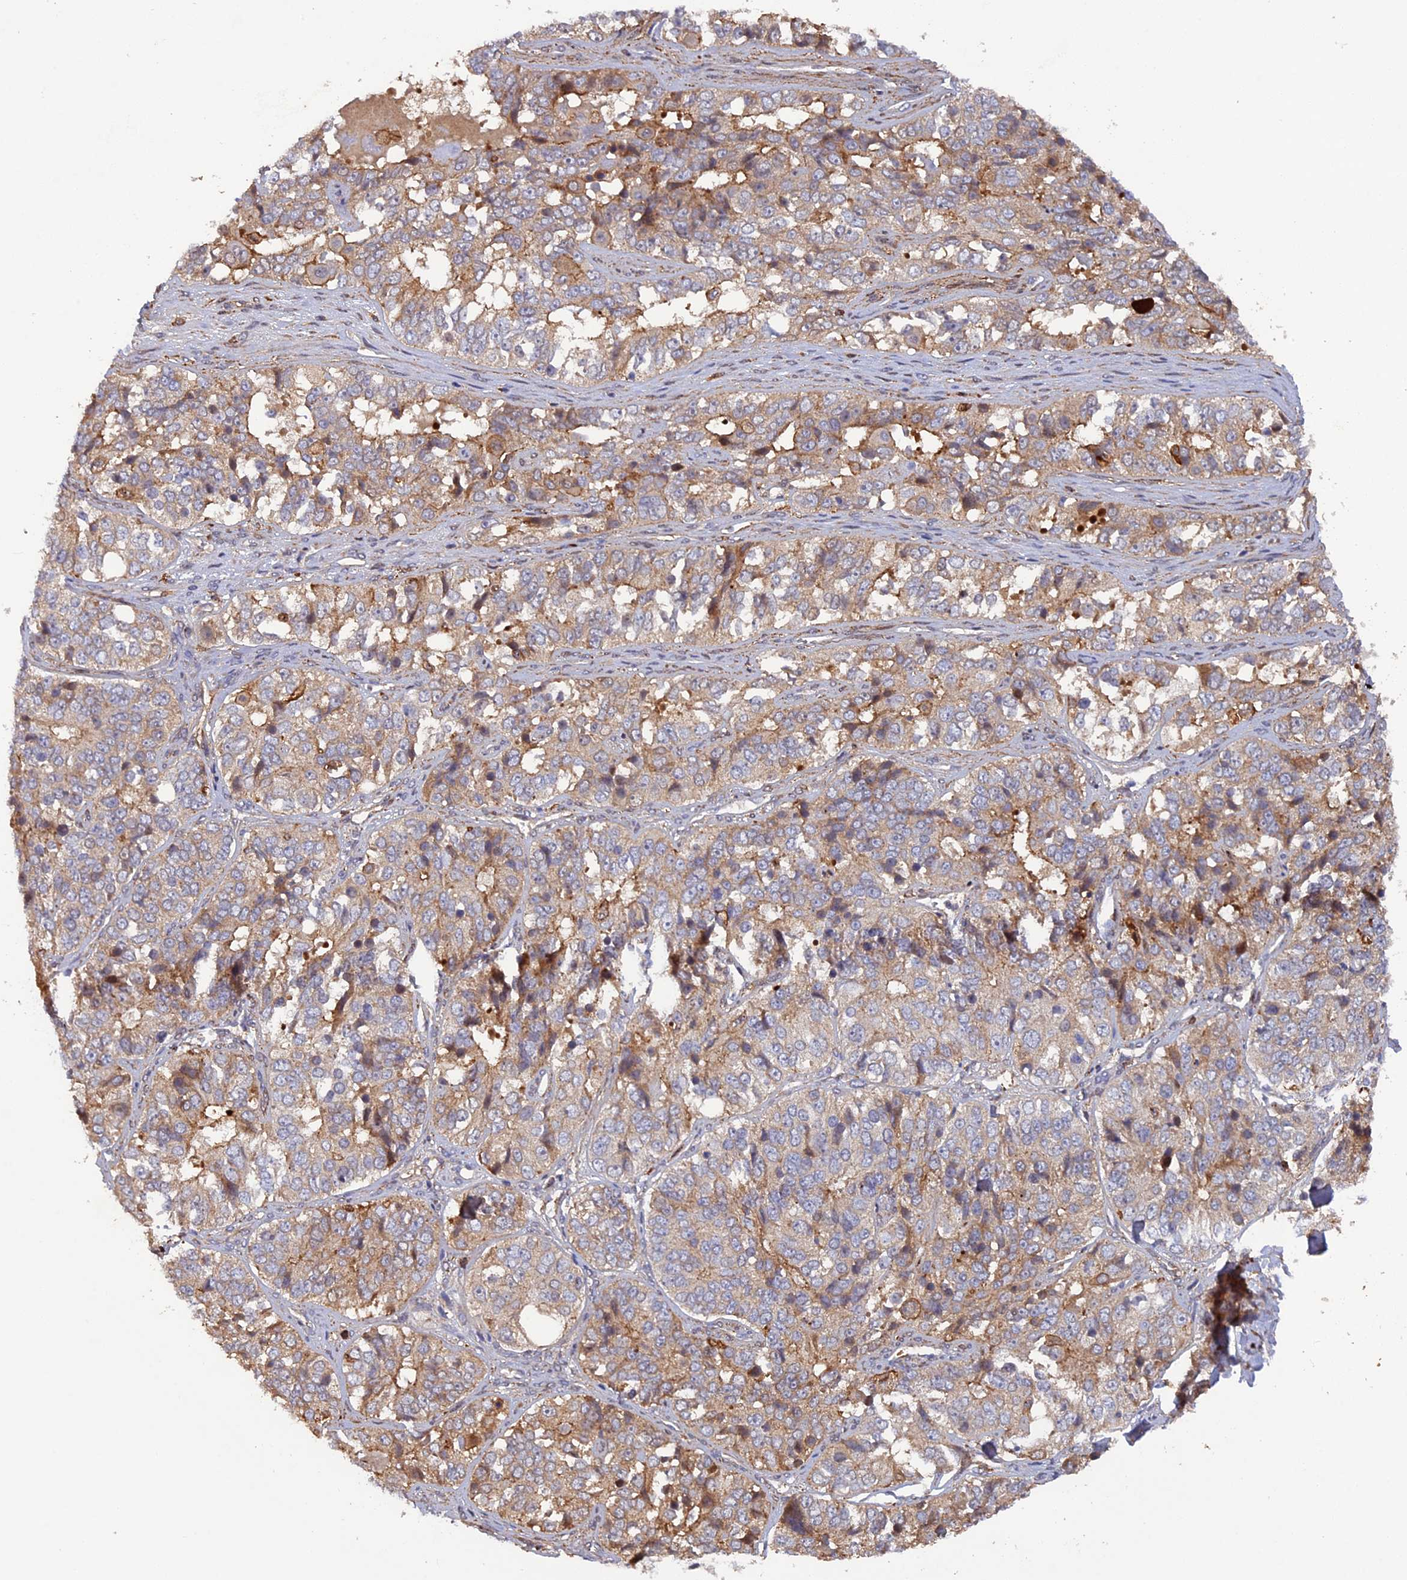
{"staining": {"intensity": "moderate", "quantity": "<25%", "location": "cytoplasmic/membranous"}, "tissue": "ovarian cancer", "cell_type": "Tumor cells", "image_type": "cancer", "snomed": [{"axis": "morphology", "description": "Carcinoma, endometroid"}, {"axis": "topography", "description": "Ovary"}], "caption": "Immunohistochemical staining of ovarian endometroid carcinoma reveals low levels of moderate cytoplasmic/membranous positivity in approximately <25% of tumor cells.", "gene": "FERMT1", "patient": {"sex": "female", "age": 51}}